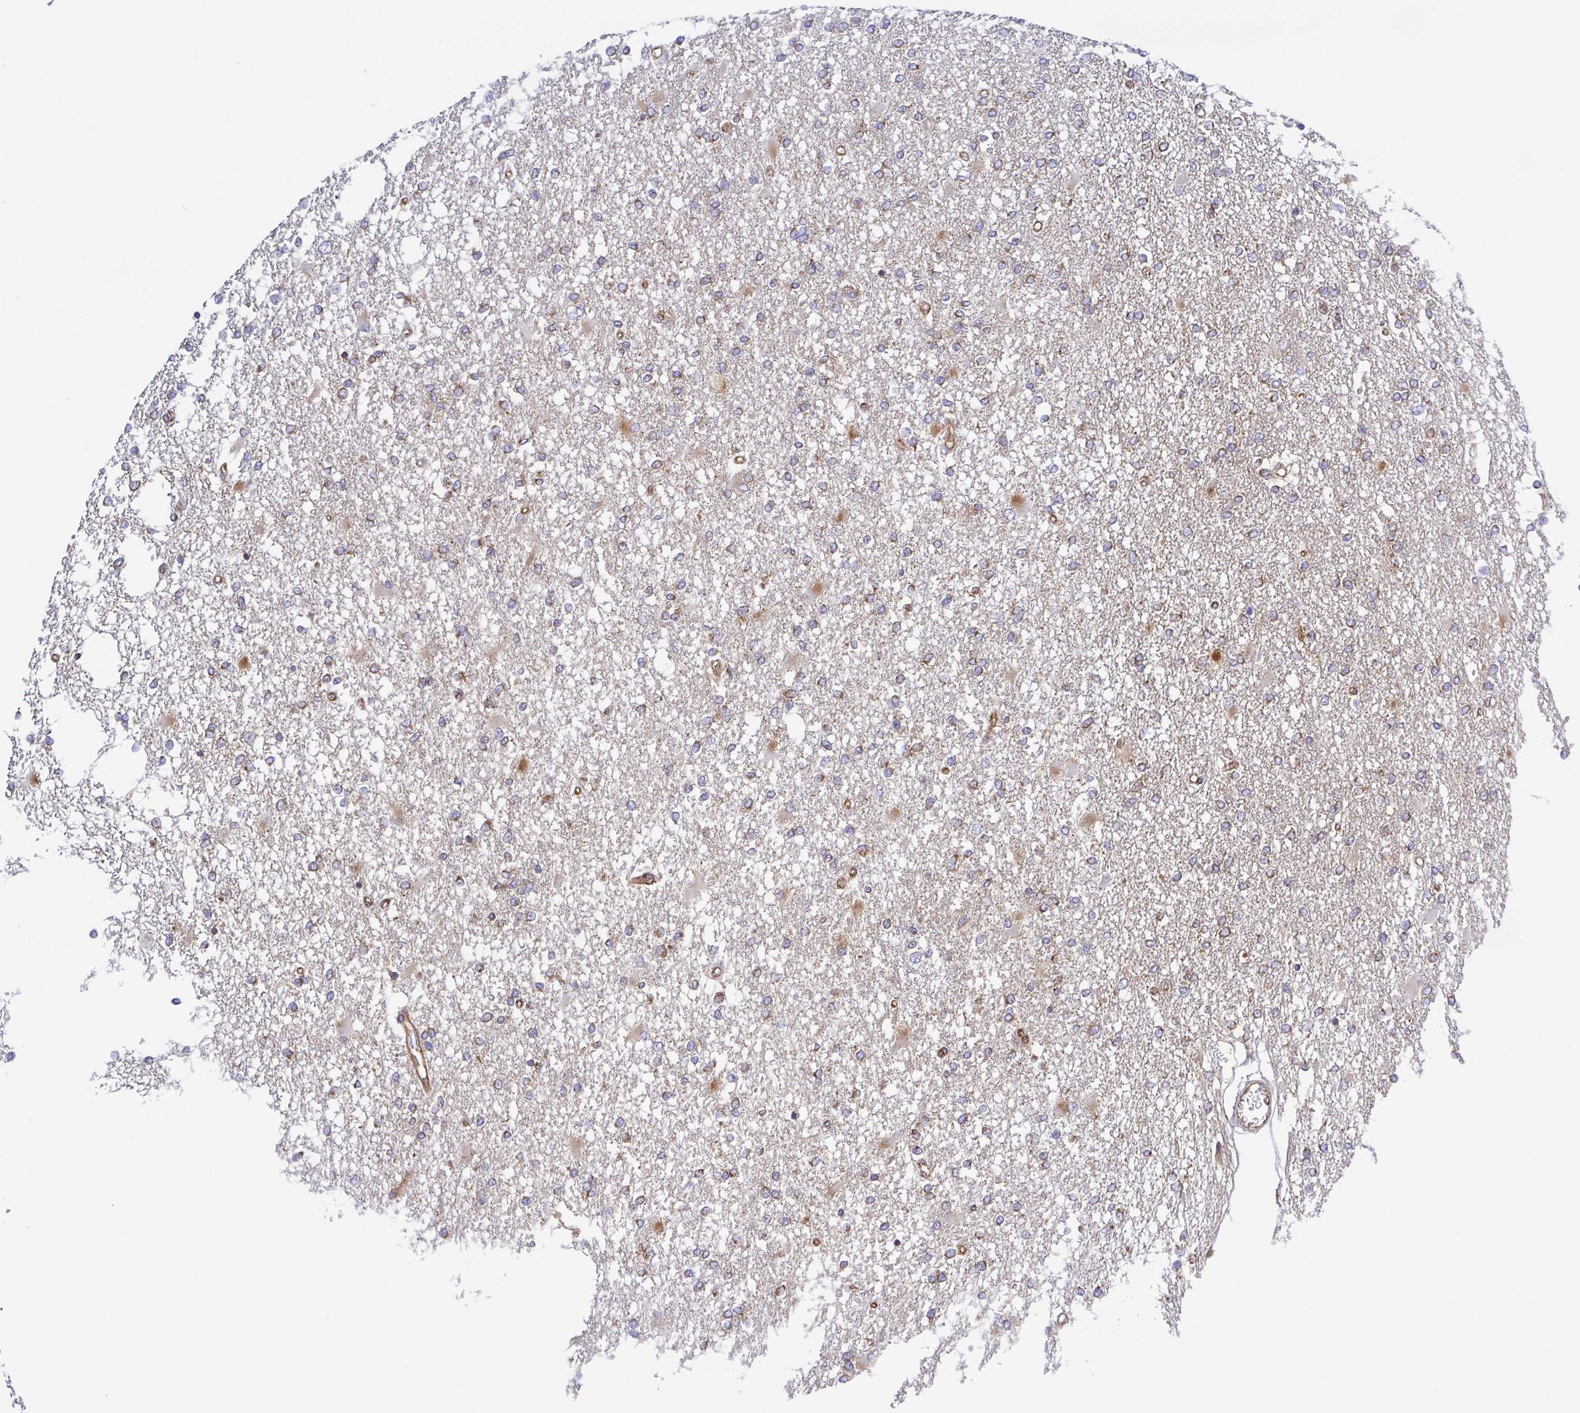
{"staining": {"intensity": "weak", "quantity": "<25%", "location": "cytoplasmic/membranous"}, "tissue": "glioma", "cell_type": "Tumor cells", "image_type": "cancer", "snomed": [{"axis": "morphology", "description": "Glioma, malignant, High grade"}, {"axis": "topography", "description": "Cerebral cortex"}], "caption": "Image shows no significant protein expression in tumor cells of malignant high-grade glioma.", "gene": "KIF5B", "patient": {"sex": "male", "age": 79}}